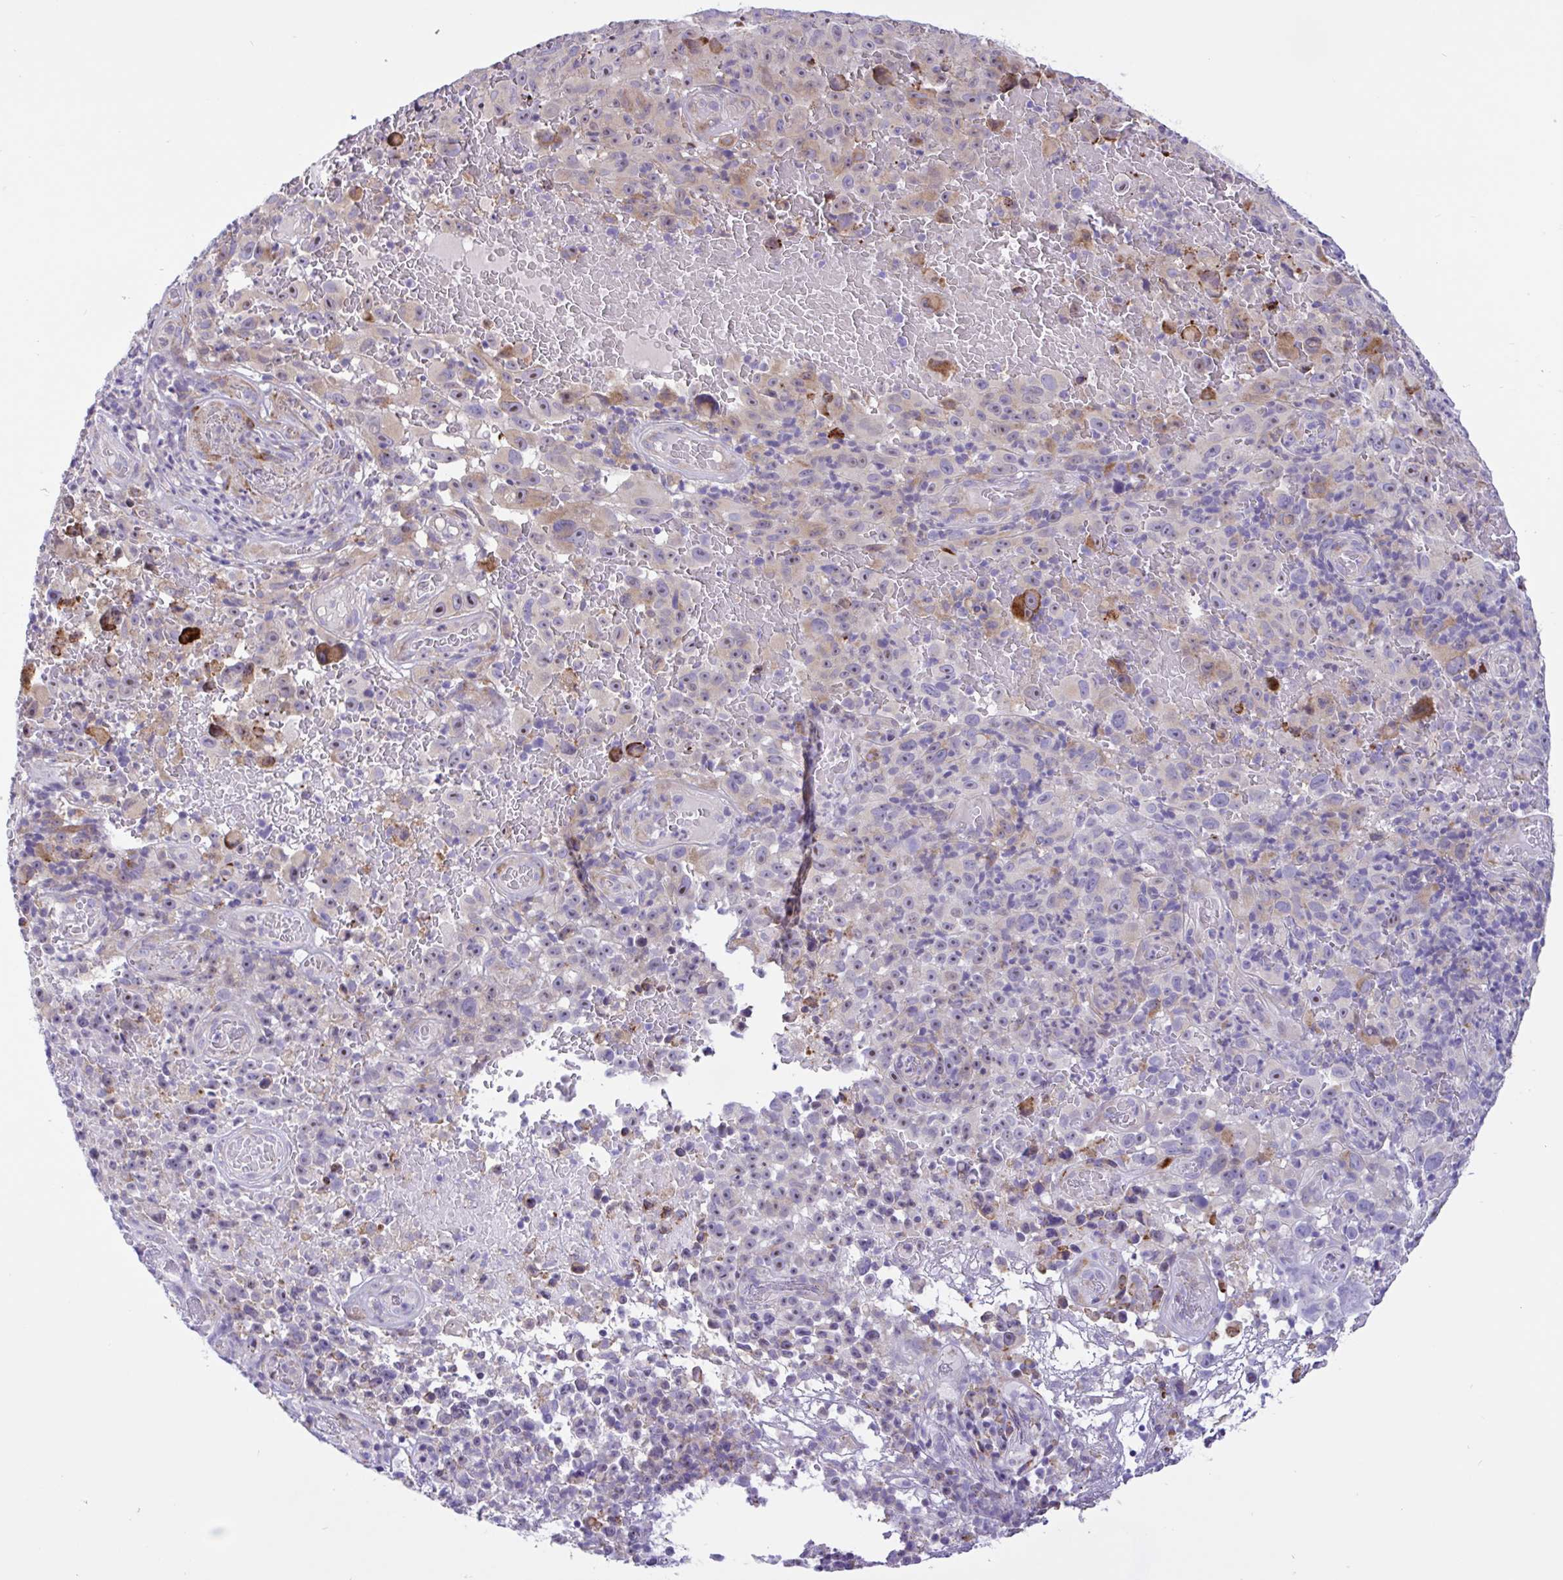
{"staining": {"intensity": "weak", "quantity": "25%-75%", "location": "cytoplasmic/membranous"}, "tissue": "melanoma", "cell_type": "Tumor cells", "image_type": "cancer", "snomed": [{"axis": "morphology", "description": "Malignant melanoma, NOS"}, {"axis": "topography", "description": "Skin"}], "caption": "An immunohistochemistry (IHC) micrograph of neoplastic tissue is shown. Protein staining in brown highlights weak cytoplasmic/membranous positivity in malignant melanoma within tumor cells. The staining is performed using DAB brown chromogen to label protein expression. The nuclei are counter-stained blue using hematoxylin.", "gene": "DSC3", "patient": {"sex": "female", "age": 82}}